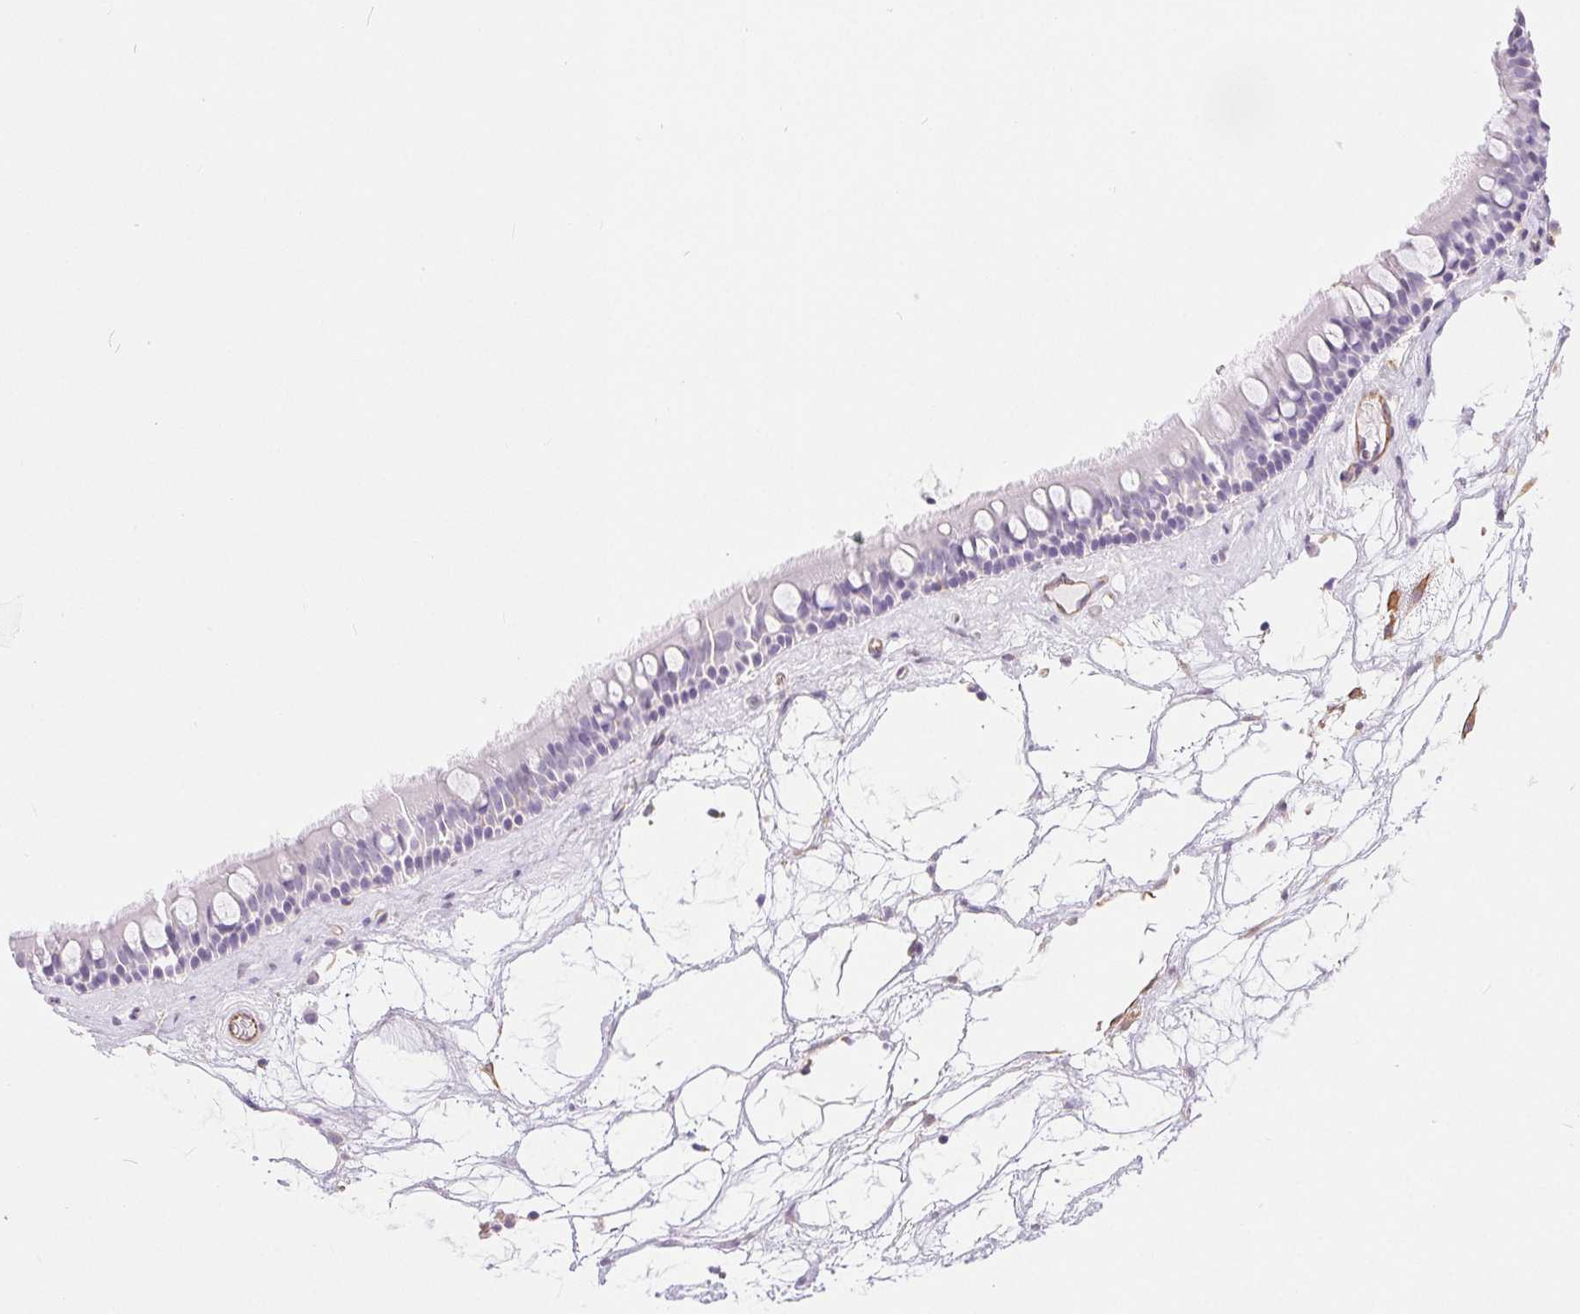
{"staining": {"intensity": "negative", "quantity": "none", "location": "none"}, "tissue": "nasopharynx", "cell_type": "Respiratory epithelial cells", "image_type": "normal", "snomed": [{"axis": "morphology", "description": "Normal tissue, NOS"}, {"axis": "topography", "description": "Nasopharynx"}], "caption": "Immunohistochemistry (IHC) histopathology image of unremarkable nasopharynx stained for a protein (brown), which shows no staining in respiratory epithelial cells. (DAB immunohistochemistry, high magnification).", "gene": "GFAP", "patient": {"sex": "male", "age": 68}}